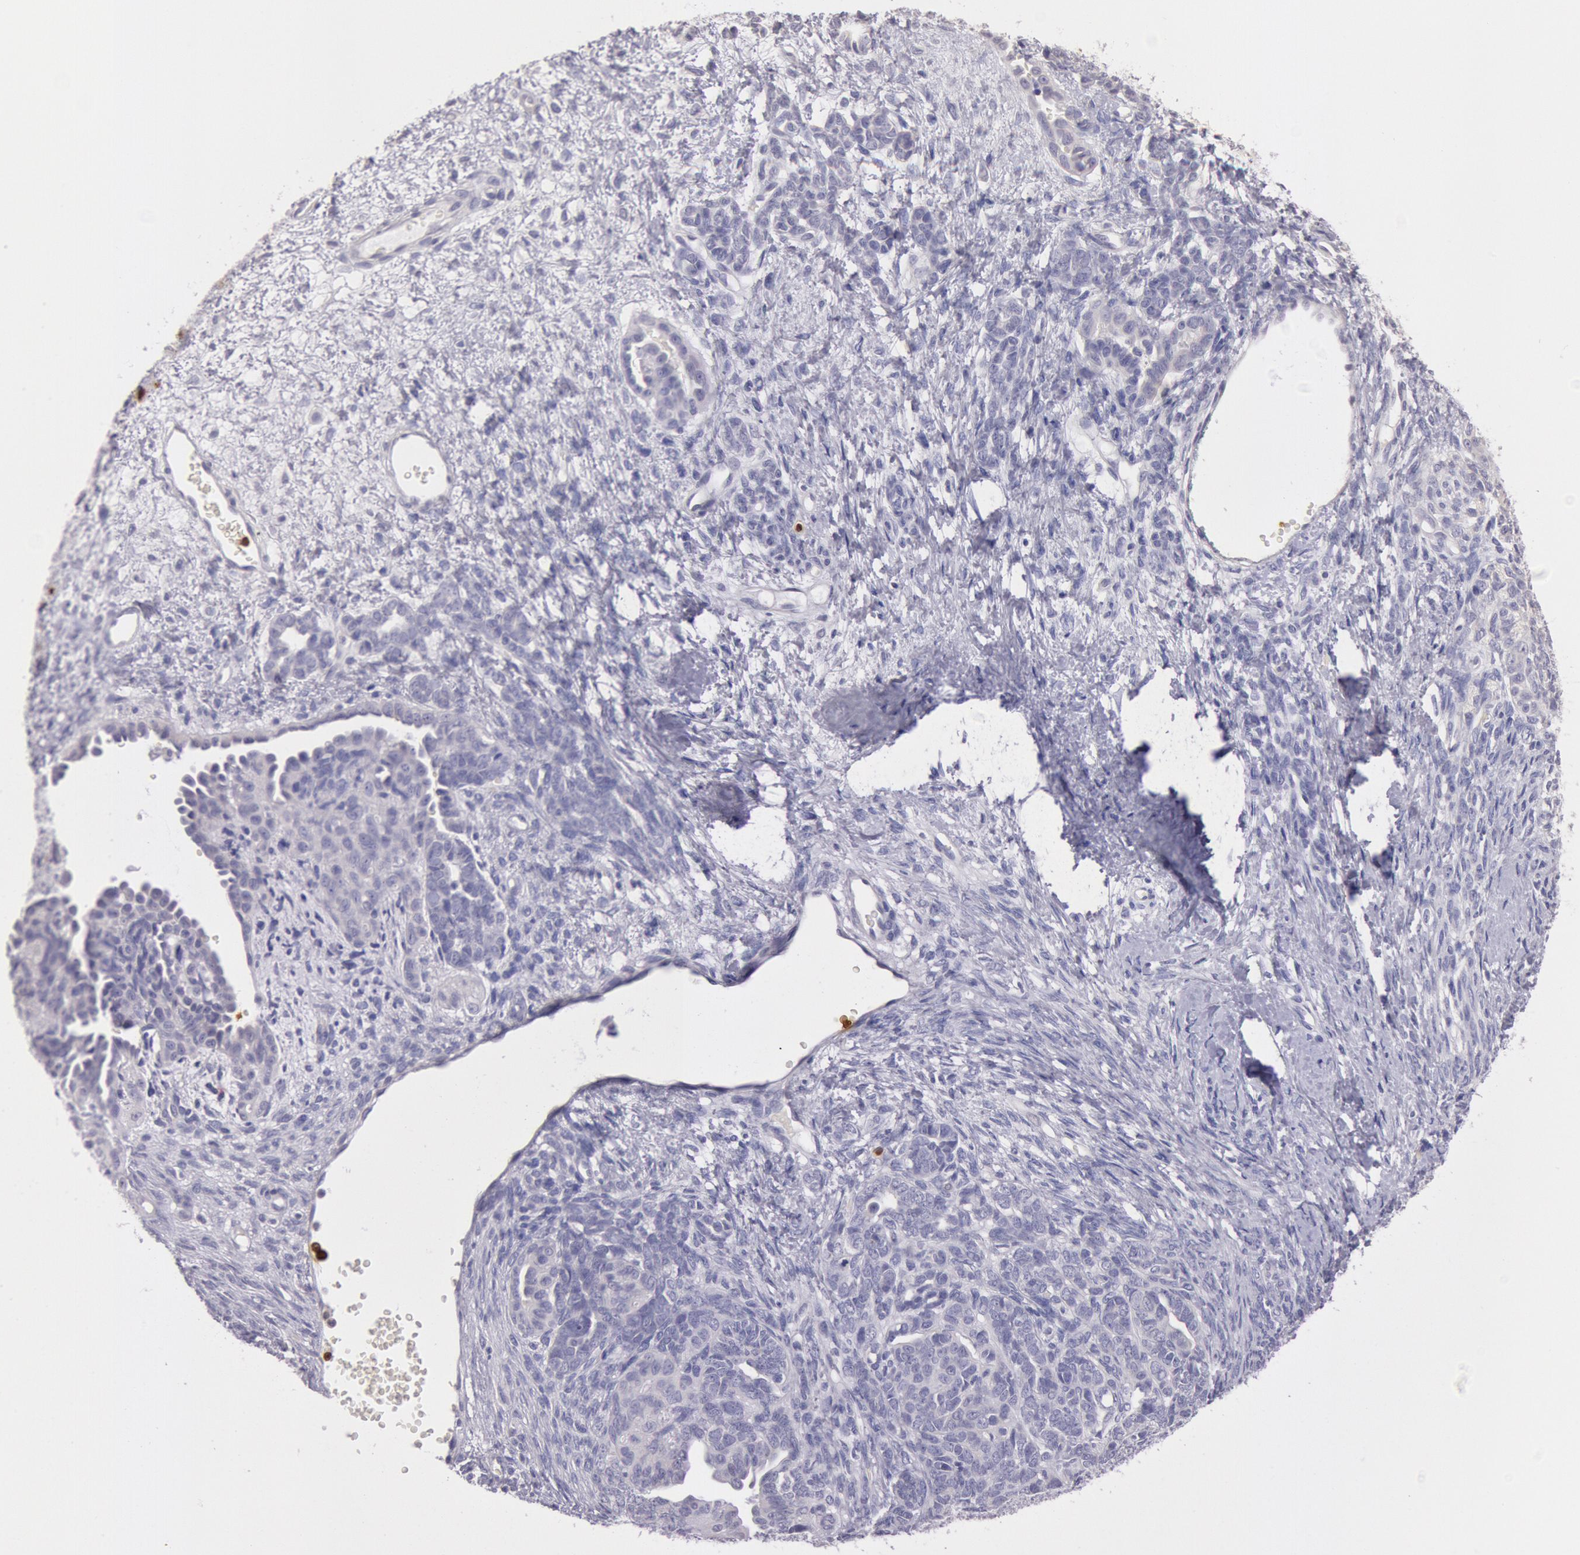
{"staining": {"intensity": "negative", "quantity": "none", "location": "none"}, "tissue": "endometrial cancer", "cell_type": "Tumor cells", "image_type": "cancer", "snomed": [{"axis": "morphology", "description": "Neoplasm, malignant, NOS"}, {"axis": "topography", "description": "Endometrium"}], "caption": "Tumor cells are negative for protein expression in human endometrial neoplasm (malignant).", "gene": "KDM6A", "patient": {"sex": "female", "age": 74}}